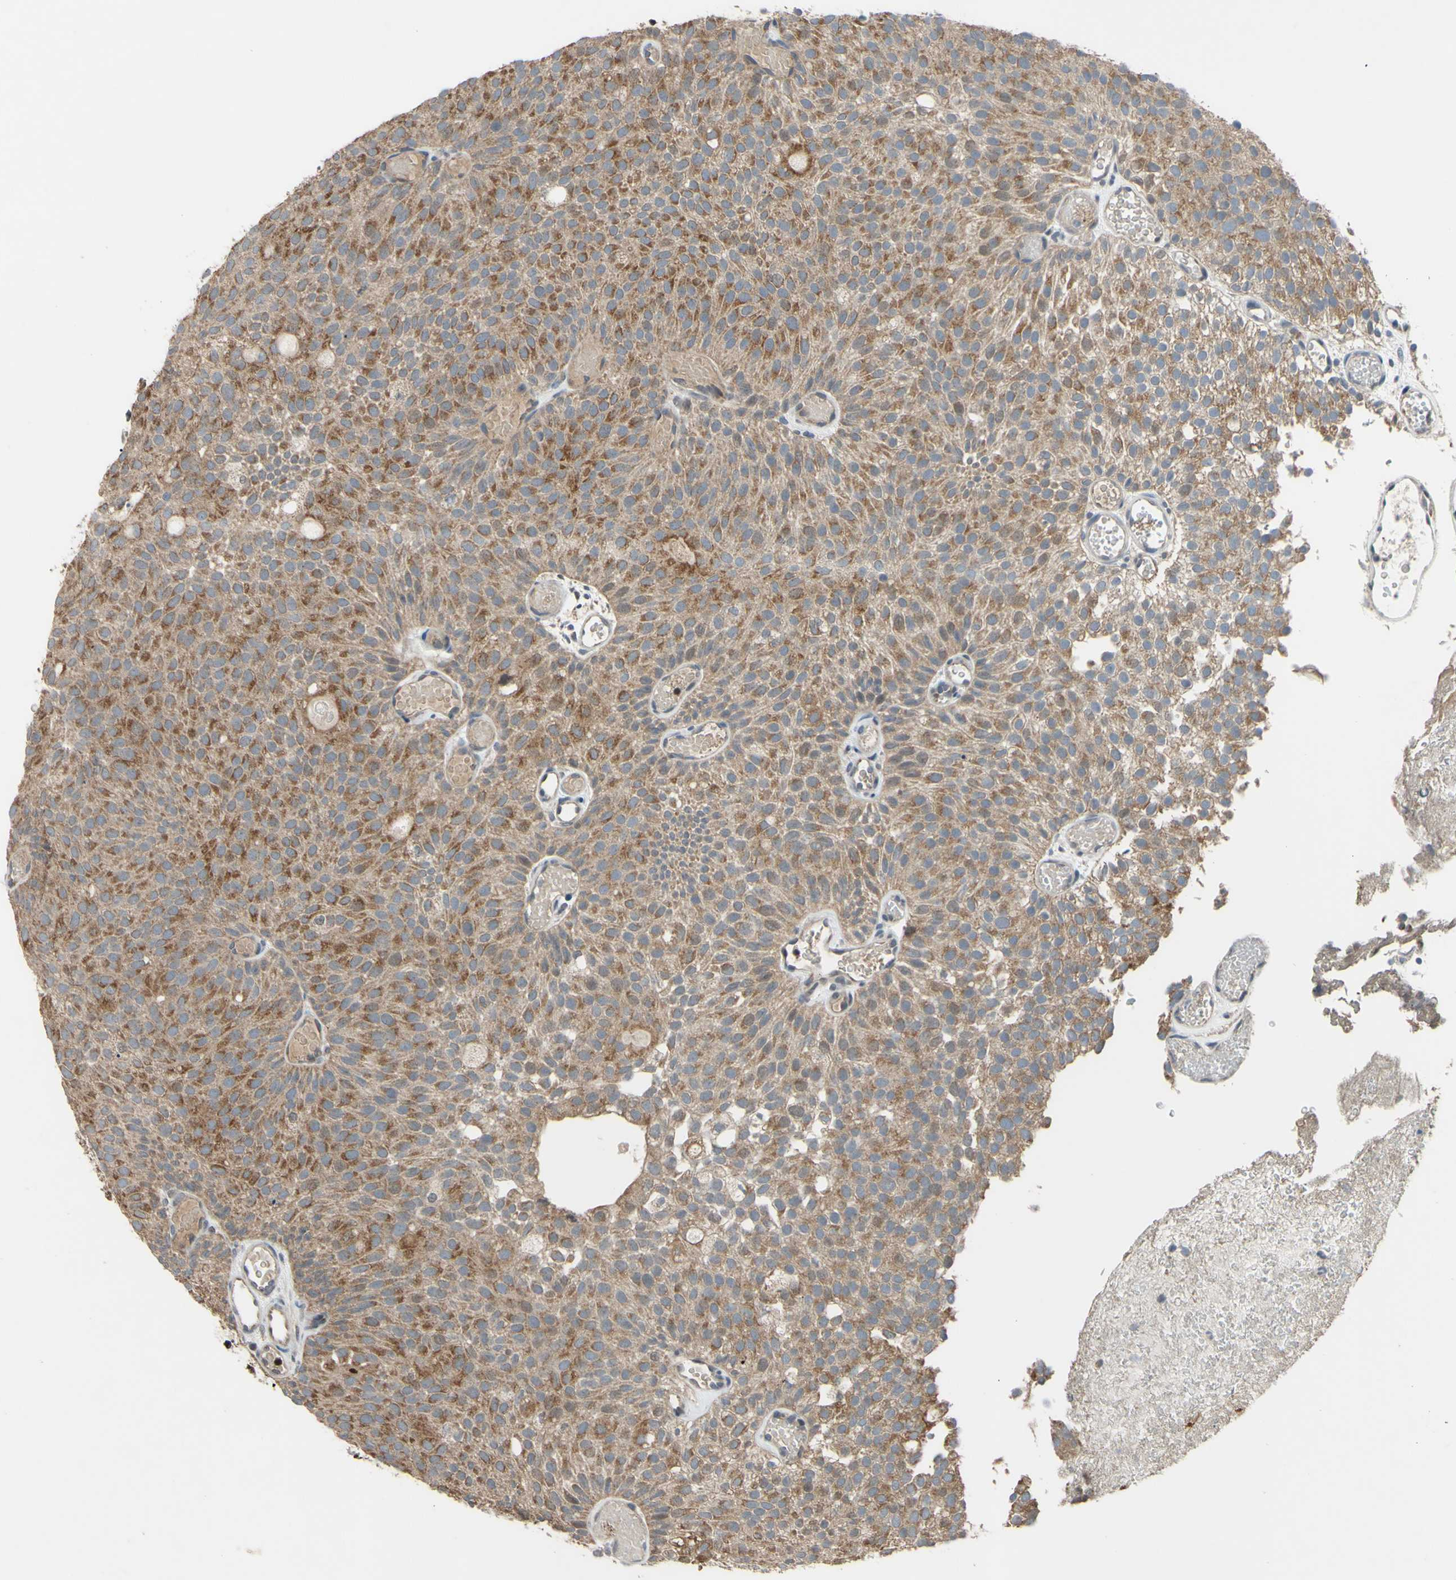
{"staining": {"intensity": "moderate", "quantity": ">75%", "location": "cytoplasmic/membranous"}, "tissue": "urothelial cancer", "cell_type": "Tumor cells", "image_type": "cancer", "snomed": [{"axis": "morphology", "description": "Urothelial carcinoma, Low grade"}, {"axis": "topography", "description": "Urinary bladder"}], "caption": "Human low-grade urothelial carcinoma stained with a protein marker shows moderate staining in tumor cells.", "gene": "SP4", "patient": {"sex": "male", "age": 78}}